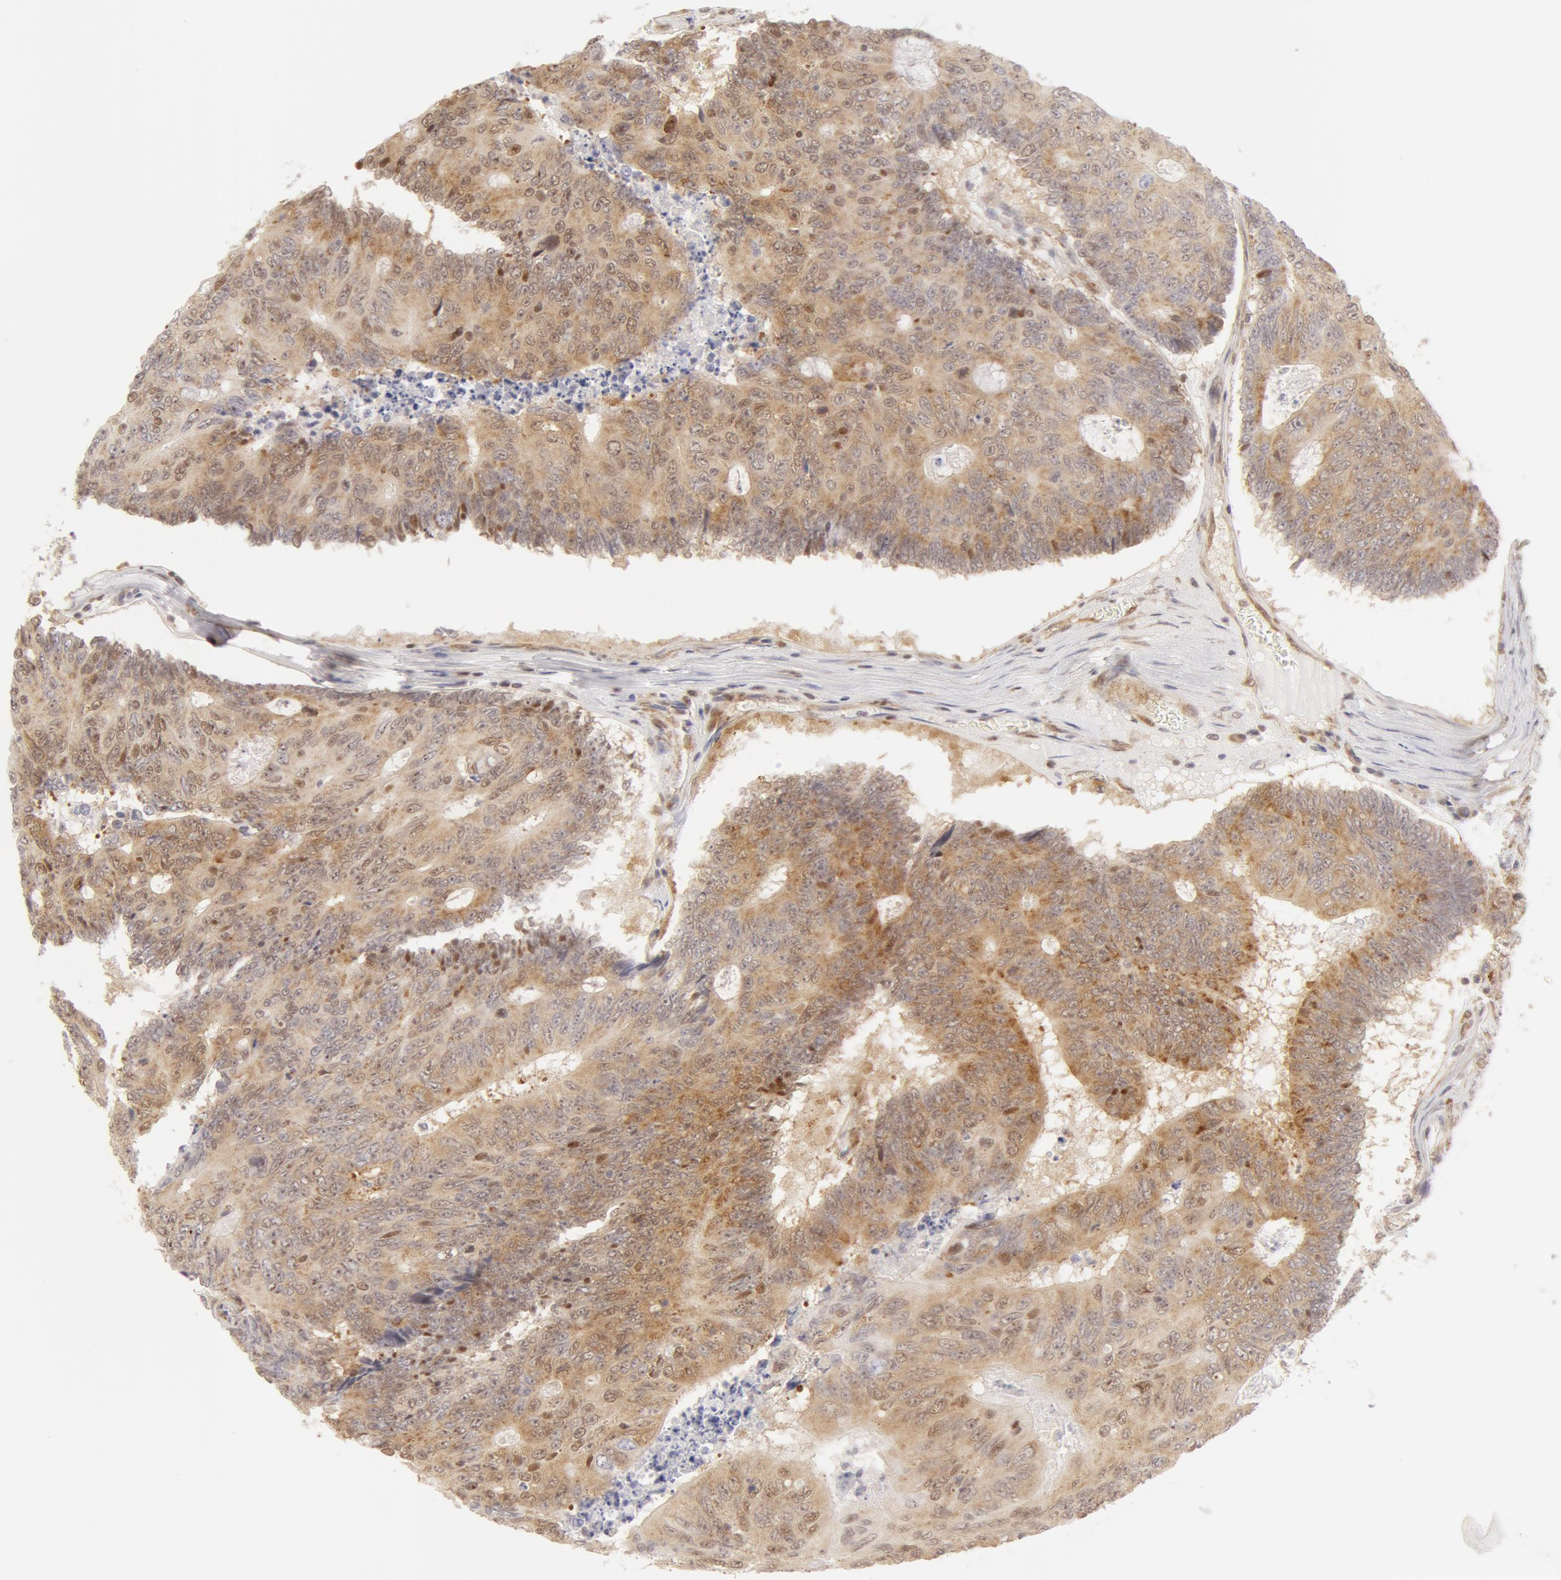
{"staining": {"intensity": "weak", "quantity": ">75%", "location": "cytoplasmic/membranous"}, "tissue": "colorectal cancer", "cell_type": "Tumor cells", "image_type": "cancer", "snomed": [{"axis": "morphology", "description": "Adenocarcinoma, NOS"}, {"axis": "topography", "description": "Colon"}], "caption": "A brown stain shows weak cytoplasmic/membranous staining of a protein in human colorectal adenocarcinoma tumor cells.", "gene": "DDX3Y", "patient": {"sex": "male", "age": 65}}